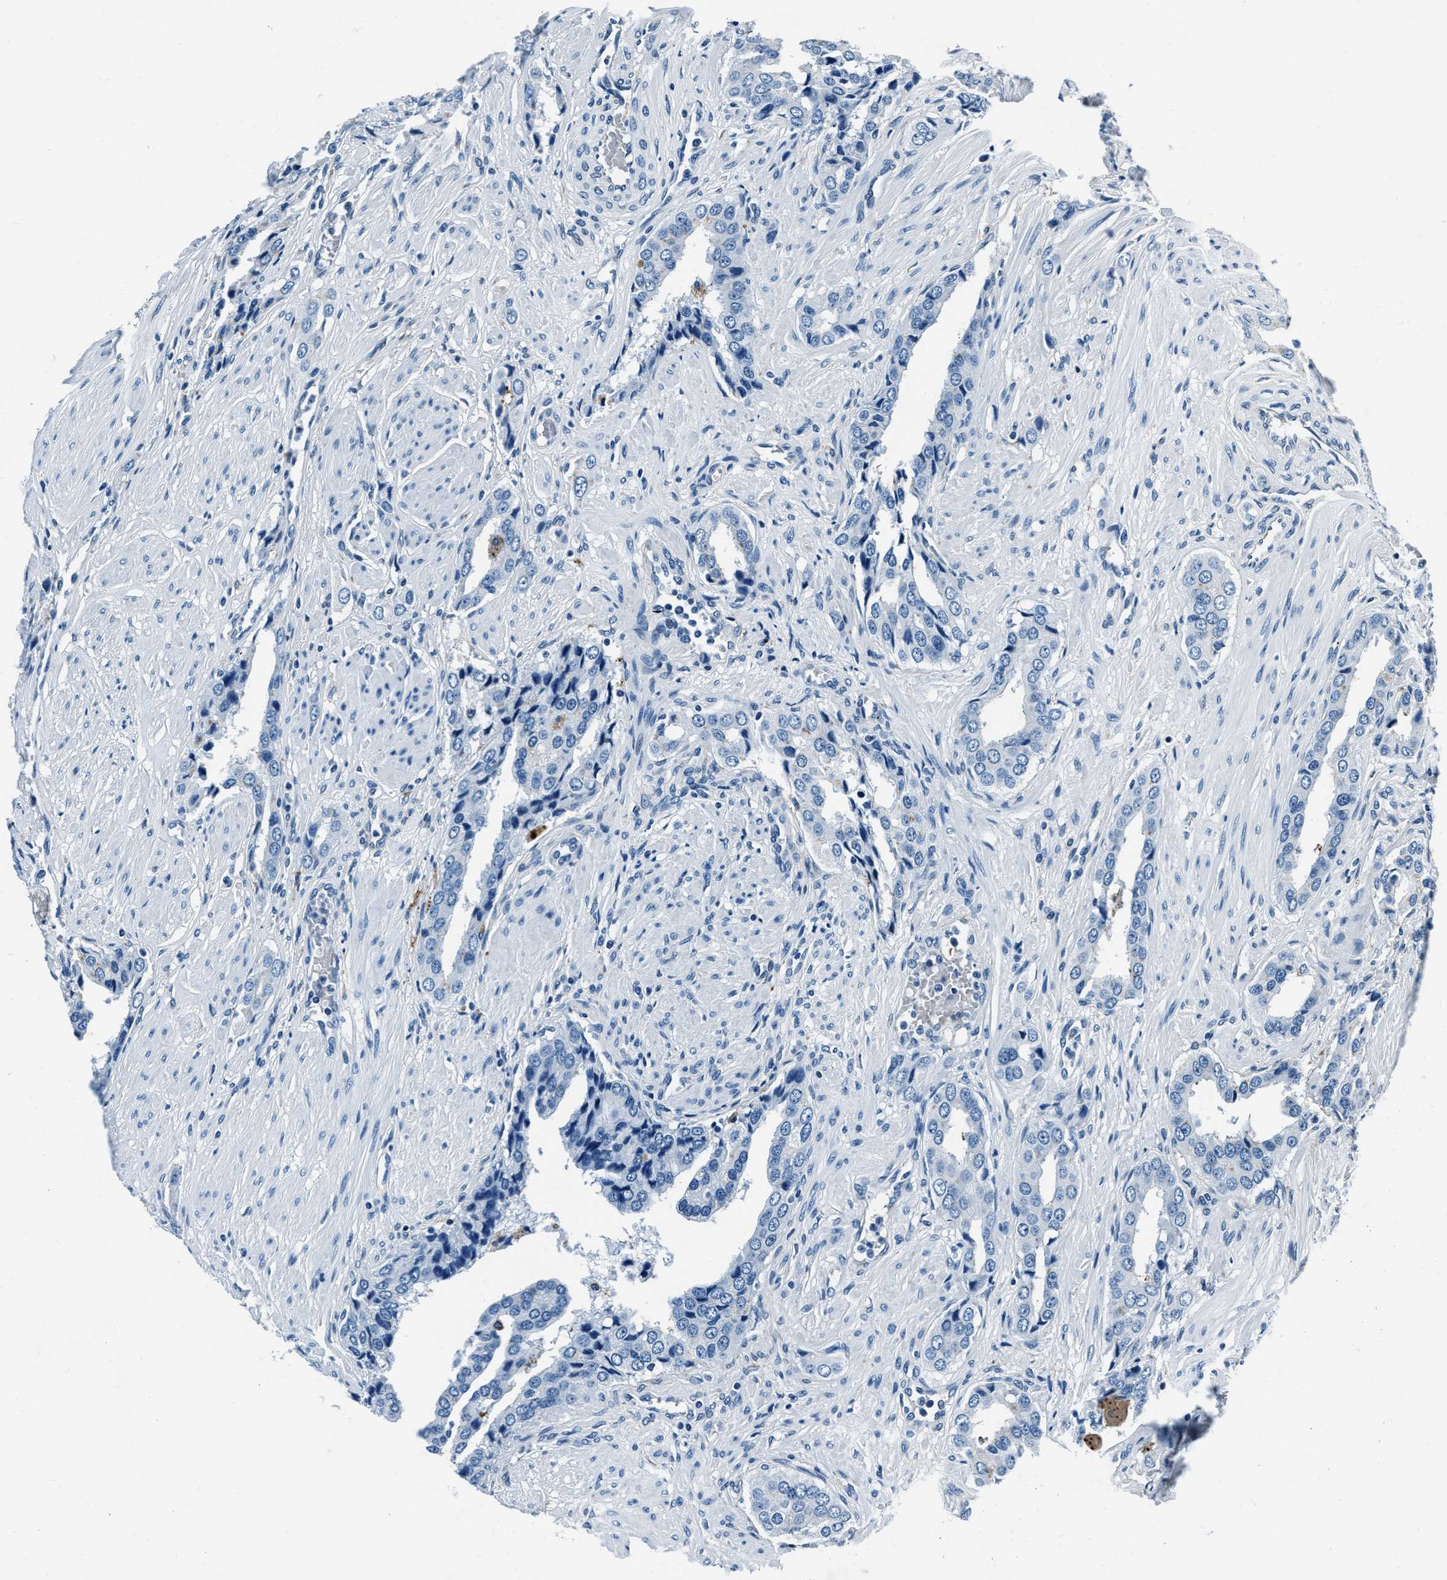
{"staining": {"intensity": "negative", "quantity": "none", "location": "none"}, "tissue": "prostate cancer", "cell_type": "Tumor cells", "image_type": "cancer", "snomed": [{"axis": "morphology", "description": "Adenocarcinoma, High grade"}, {"axis": "topography", "description": "Prostate"}], "caption": "IHC image of human prostate cancer stained for a protein (brown), which displays no staining in tumor cells.", "gene": "PTPDC1", "patient": {"sex": "male", "age": 52}}